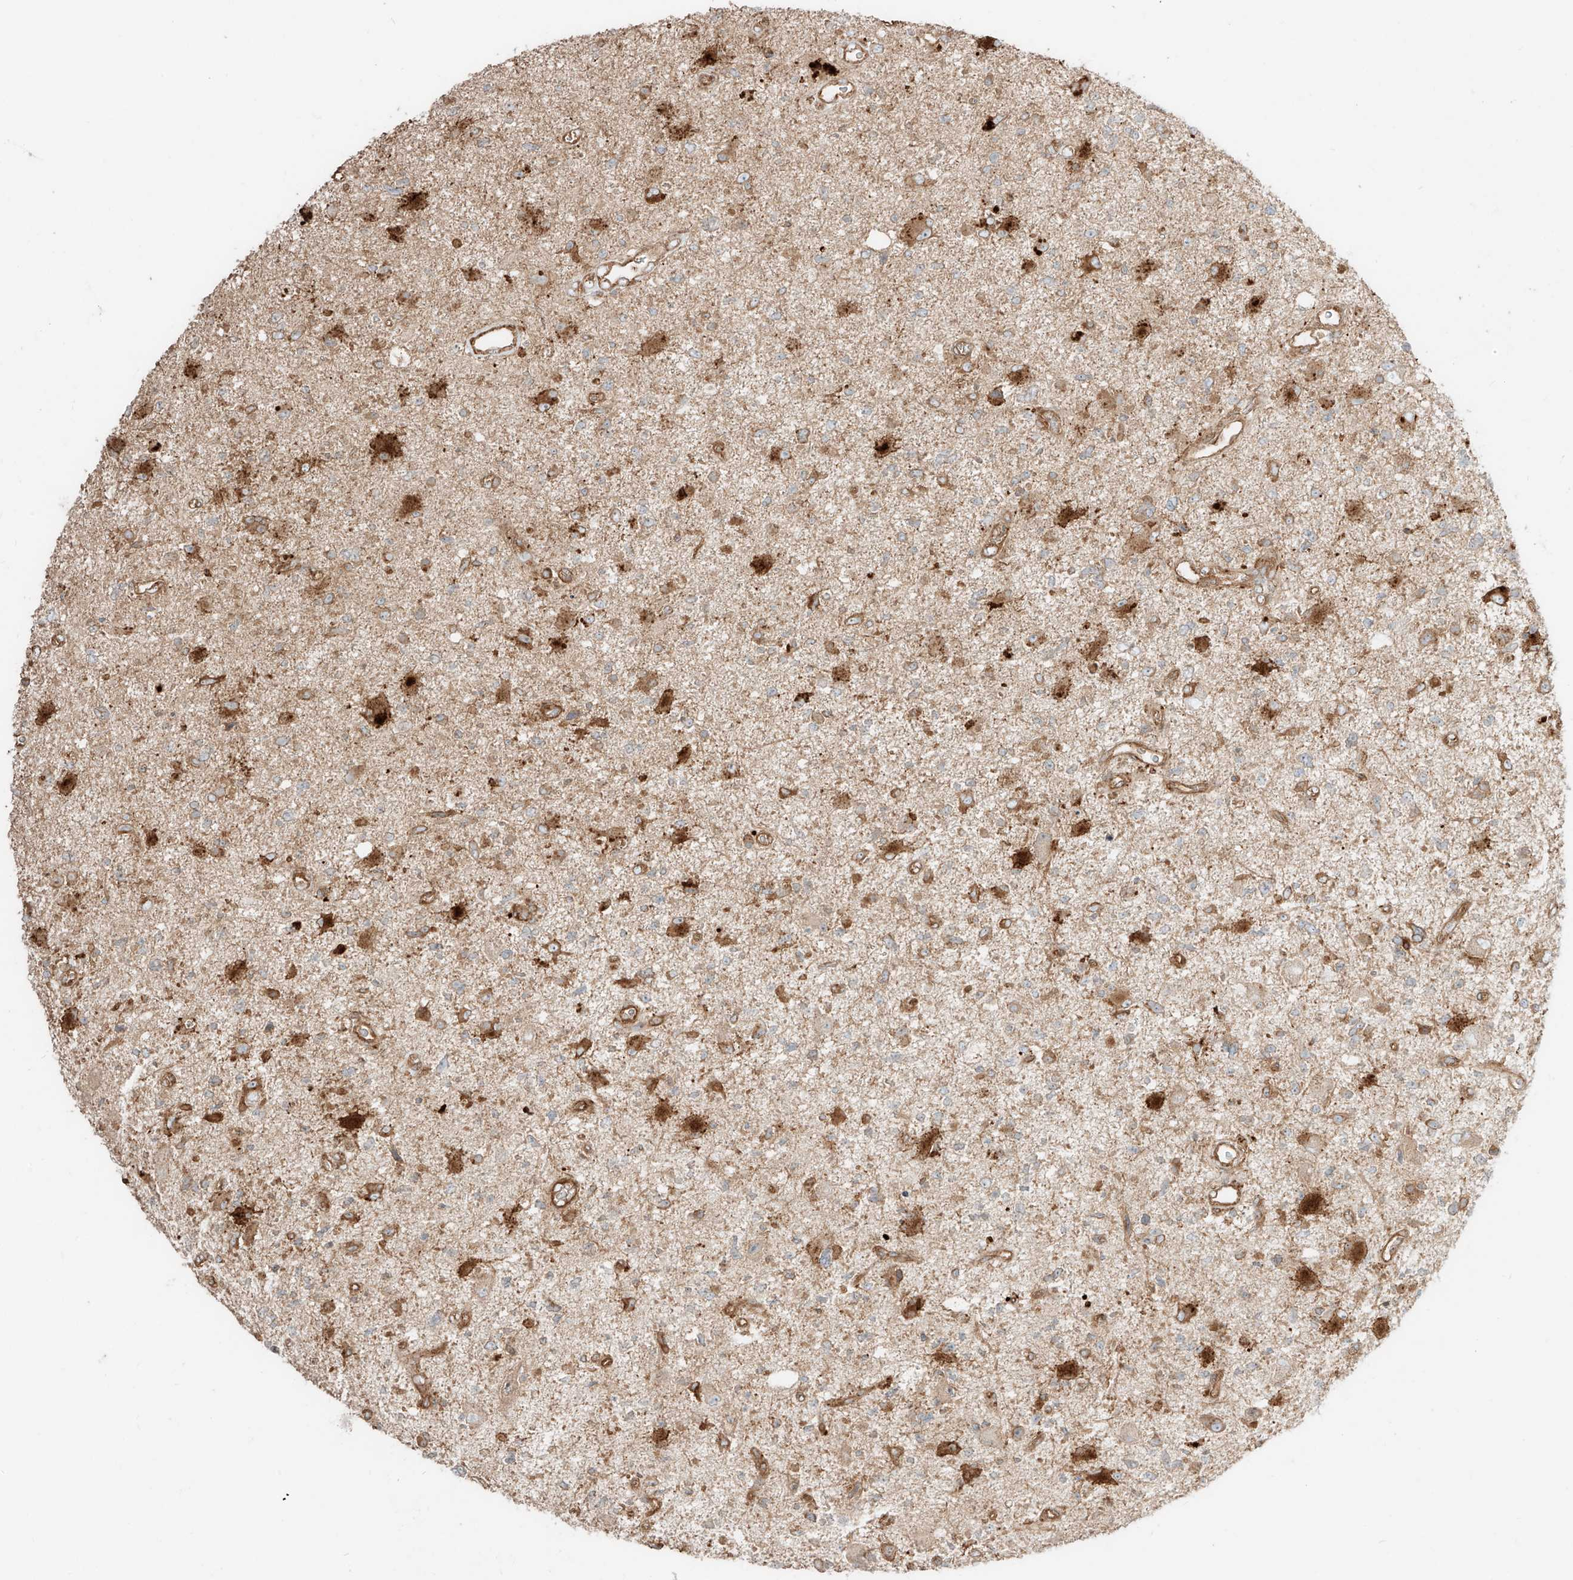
{"staining": {"intensity": "strong", "quantity": "25%-75%", "location": "cytoplasmic/membranous"}, "tissue": "glioma", "cell_type": "Tumor cells", "image_type": "cancer", "snomed": [{"axis": "morphology", "description": "Glioma, malignant, High grade"}, {"axis": "topography", "description": "Brain"}], "caption": "Glioma tissue displays strong cytoplasmic/membranous positivity in about 25%-75% of tumor cells", "gene": "CCDC115", "patient": {"sex": "male", "age": 33}}